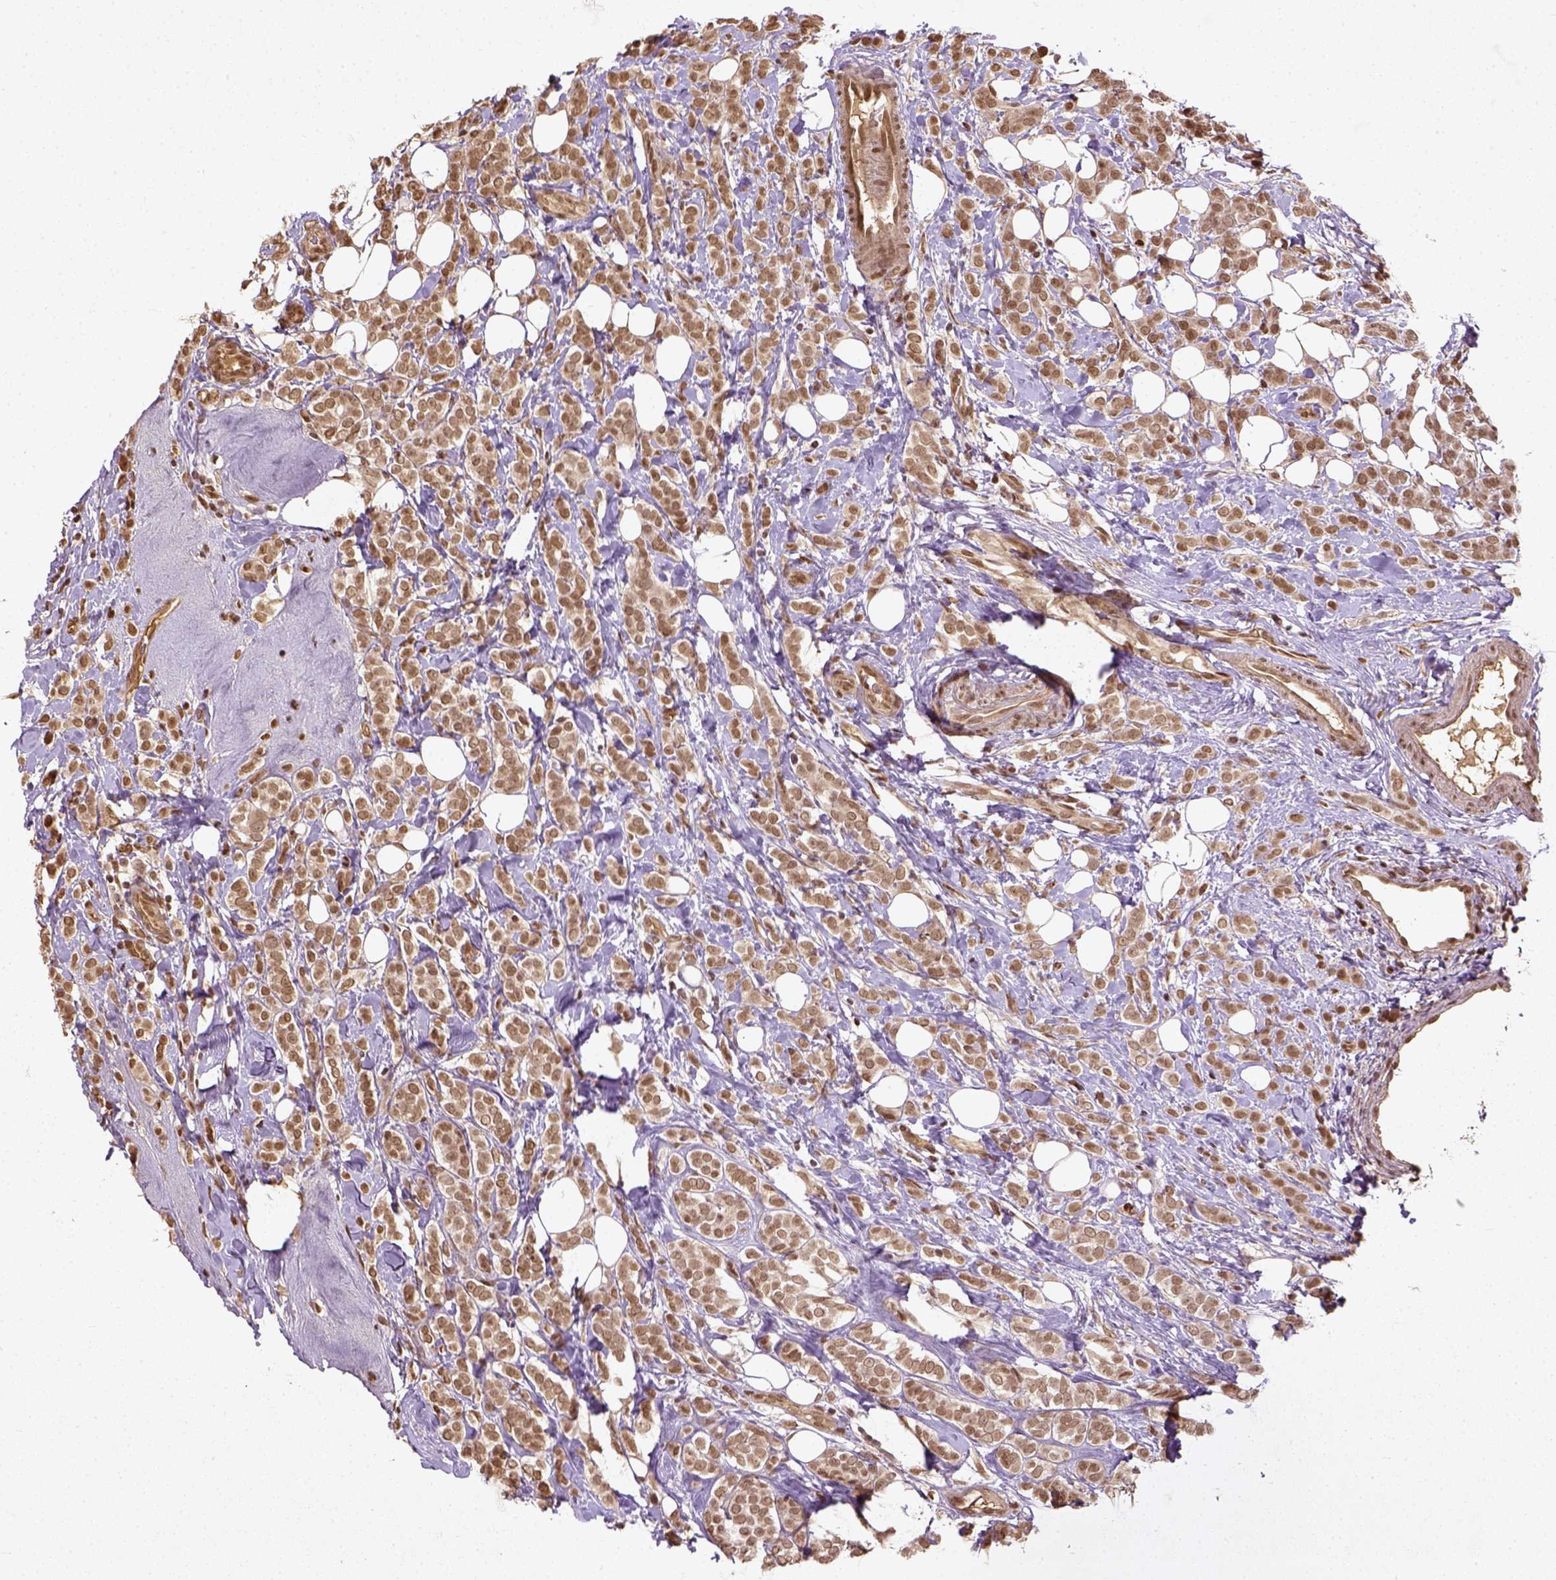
{"staining": {"intensity": "moderate", "quantity": ">75%", "location": "nuclear"}, "tissue": "breast cancer", "cell_type": "Tumor cells", "image_type": "cancer", "snomed": [{"axis": "morphology", "description": "Lobular carcinoma"}, {"axis": "topography", "description": "Breast"}], "caption": "Tumor cells reveal medium levels of moderate nuclear expression in approximately >75% of cells in human breast cancer (lobular carcinoma).", "gene": "BANF1", "patient": {"sex": "female", "age": 49}}